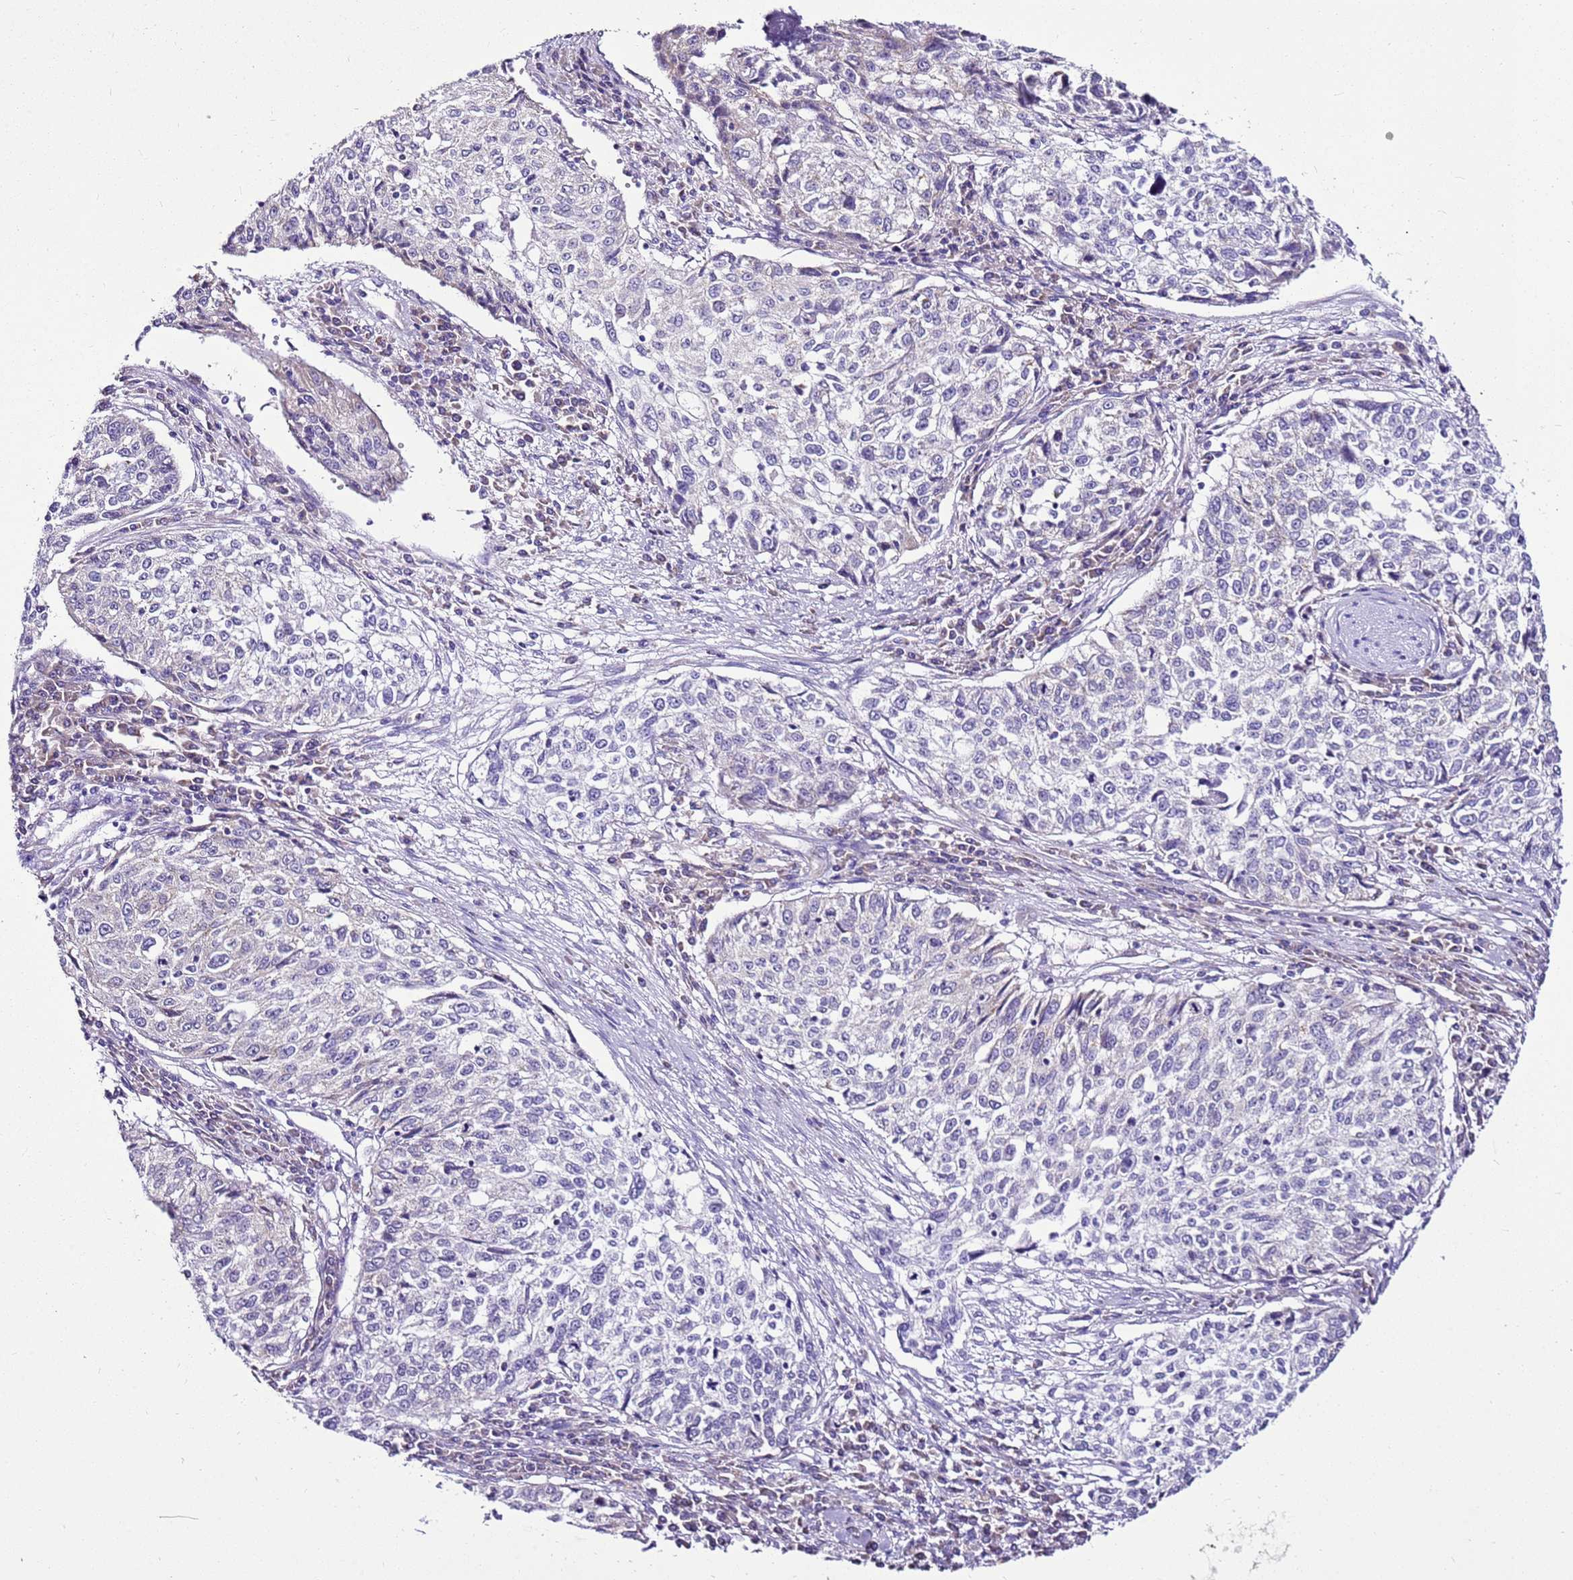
{"staining": {"intensity": "negative", "quantity": "none", "location": "none"}, "tissue": "cervical cancer", "cell_type": "Tumor cells", "image_type": "cancer", "snomed": [{"axis": "morphology", "description": "Squamous cell carcinoma, NOS"}, {"axis": "topography", "description": "Cervix"}], "caption": "Immunohistochemistry (IHC) photomicrograph of cervical cancer stained for a protein (brown), which shows no positivity in tumor cells.", "gene": "MRPL36", "patient": {"sex": "female", "age": 57}}